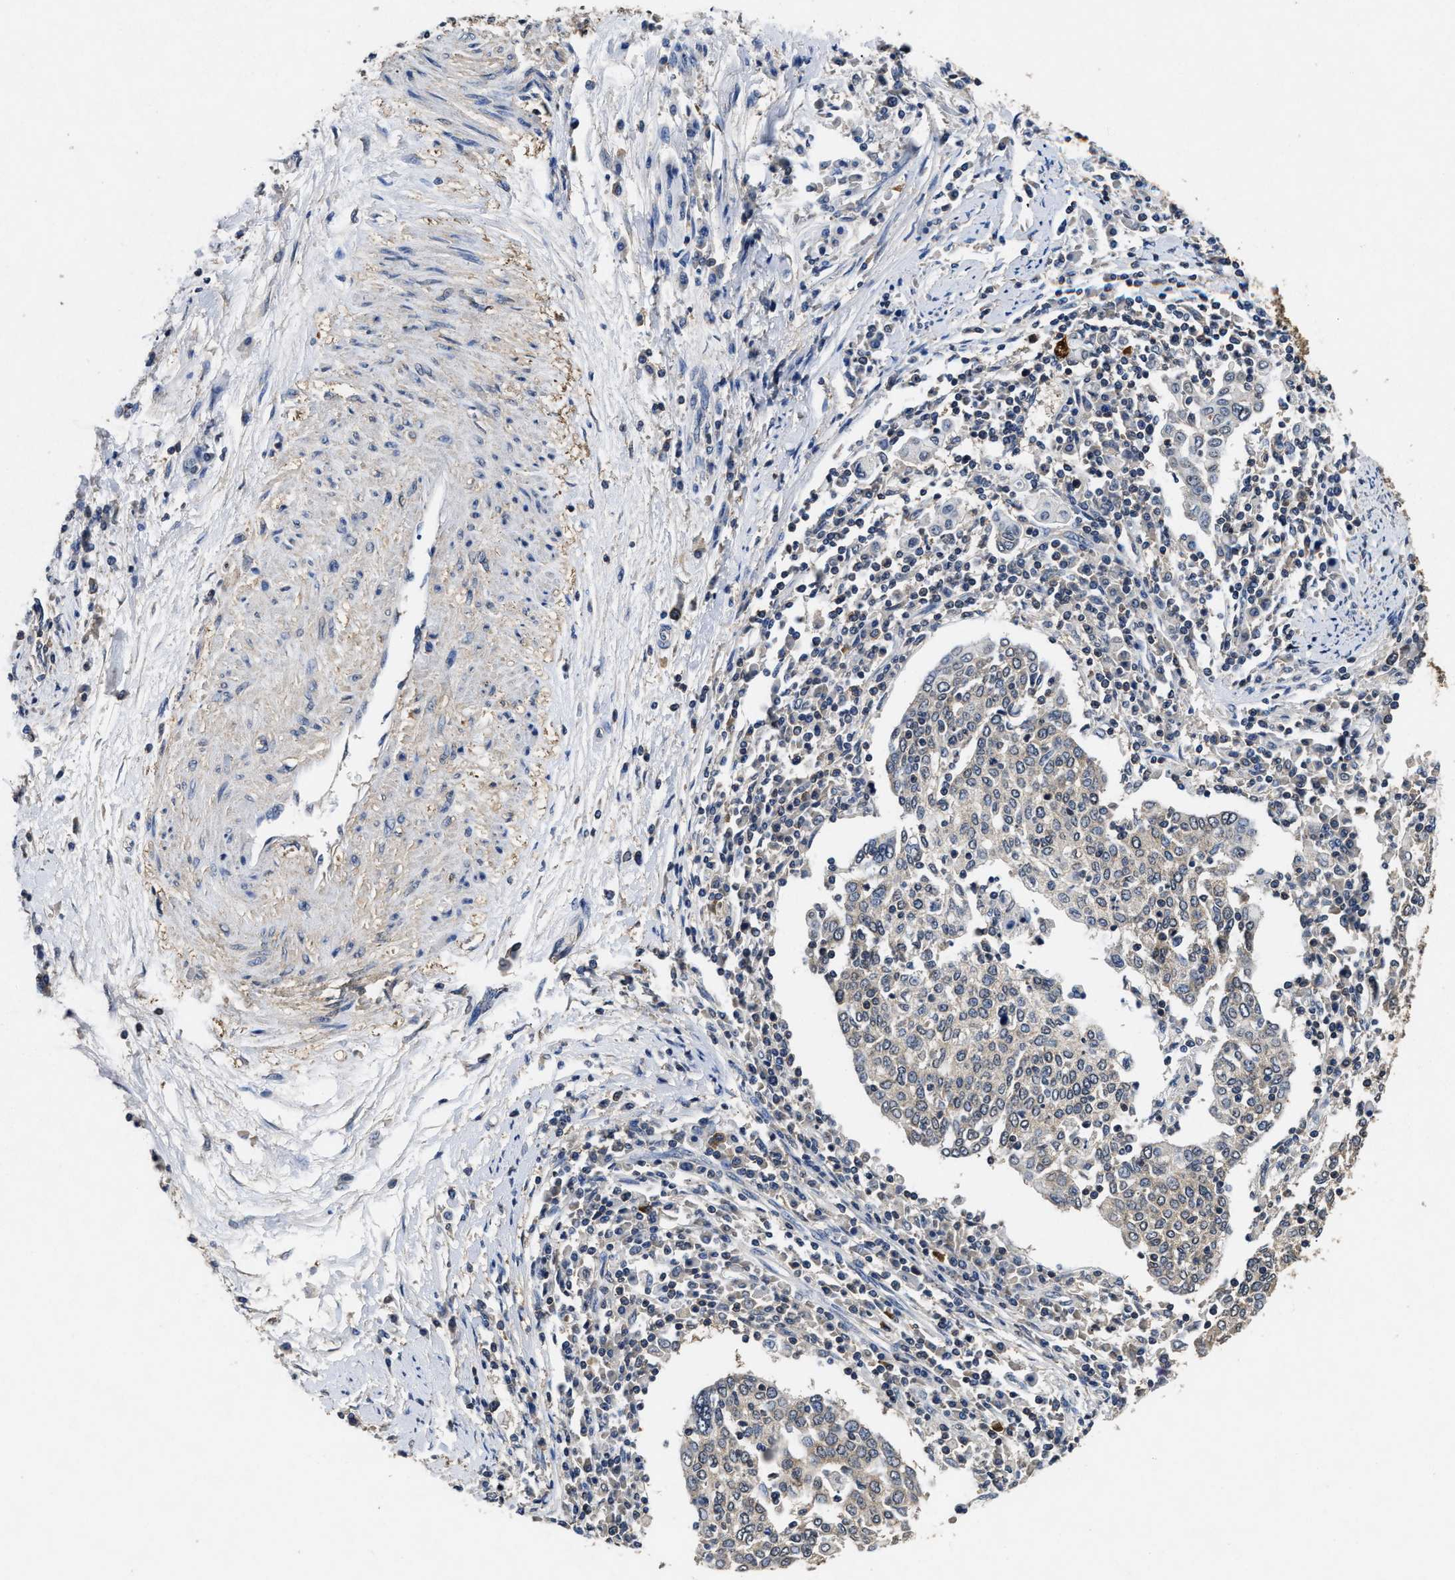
{"staining": {"intensity": "weak", "quantity": "<25%", "location": "cytoplasmic/membranous"}, "tissue": "cervical cancer", "cell_type": "Tumor cells", "image_type": "cancer", "snomed": [{"axis": "morphology", "description": "Squamous cell carcinoma, NOS"}, {"axis": "topography", "description": "Cervix"}], "caption": "IHC of cervical squamous cell carcinoma reveals no staining in tumor cells.", "gene": "ACAT2", "patient": {"sex": "female", "age": 40}}